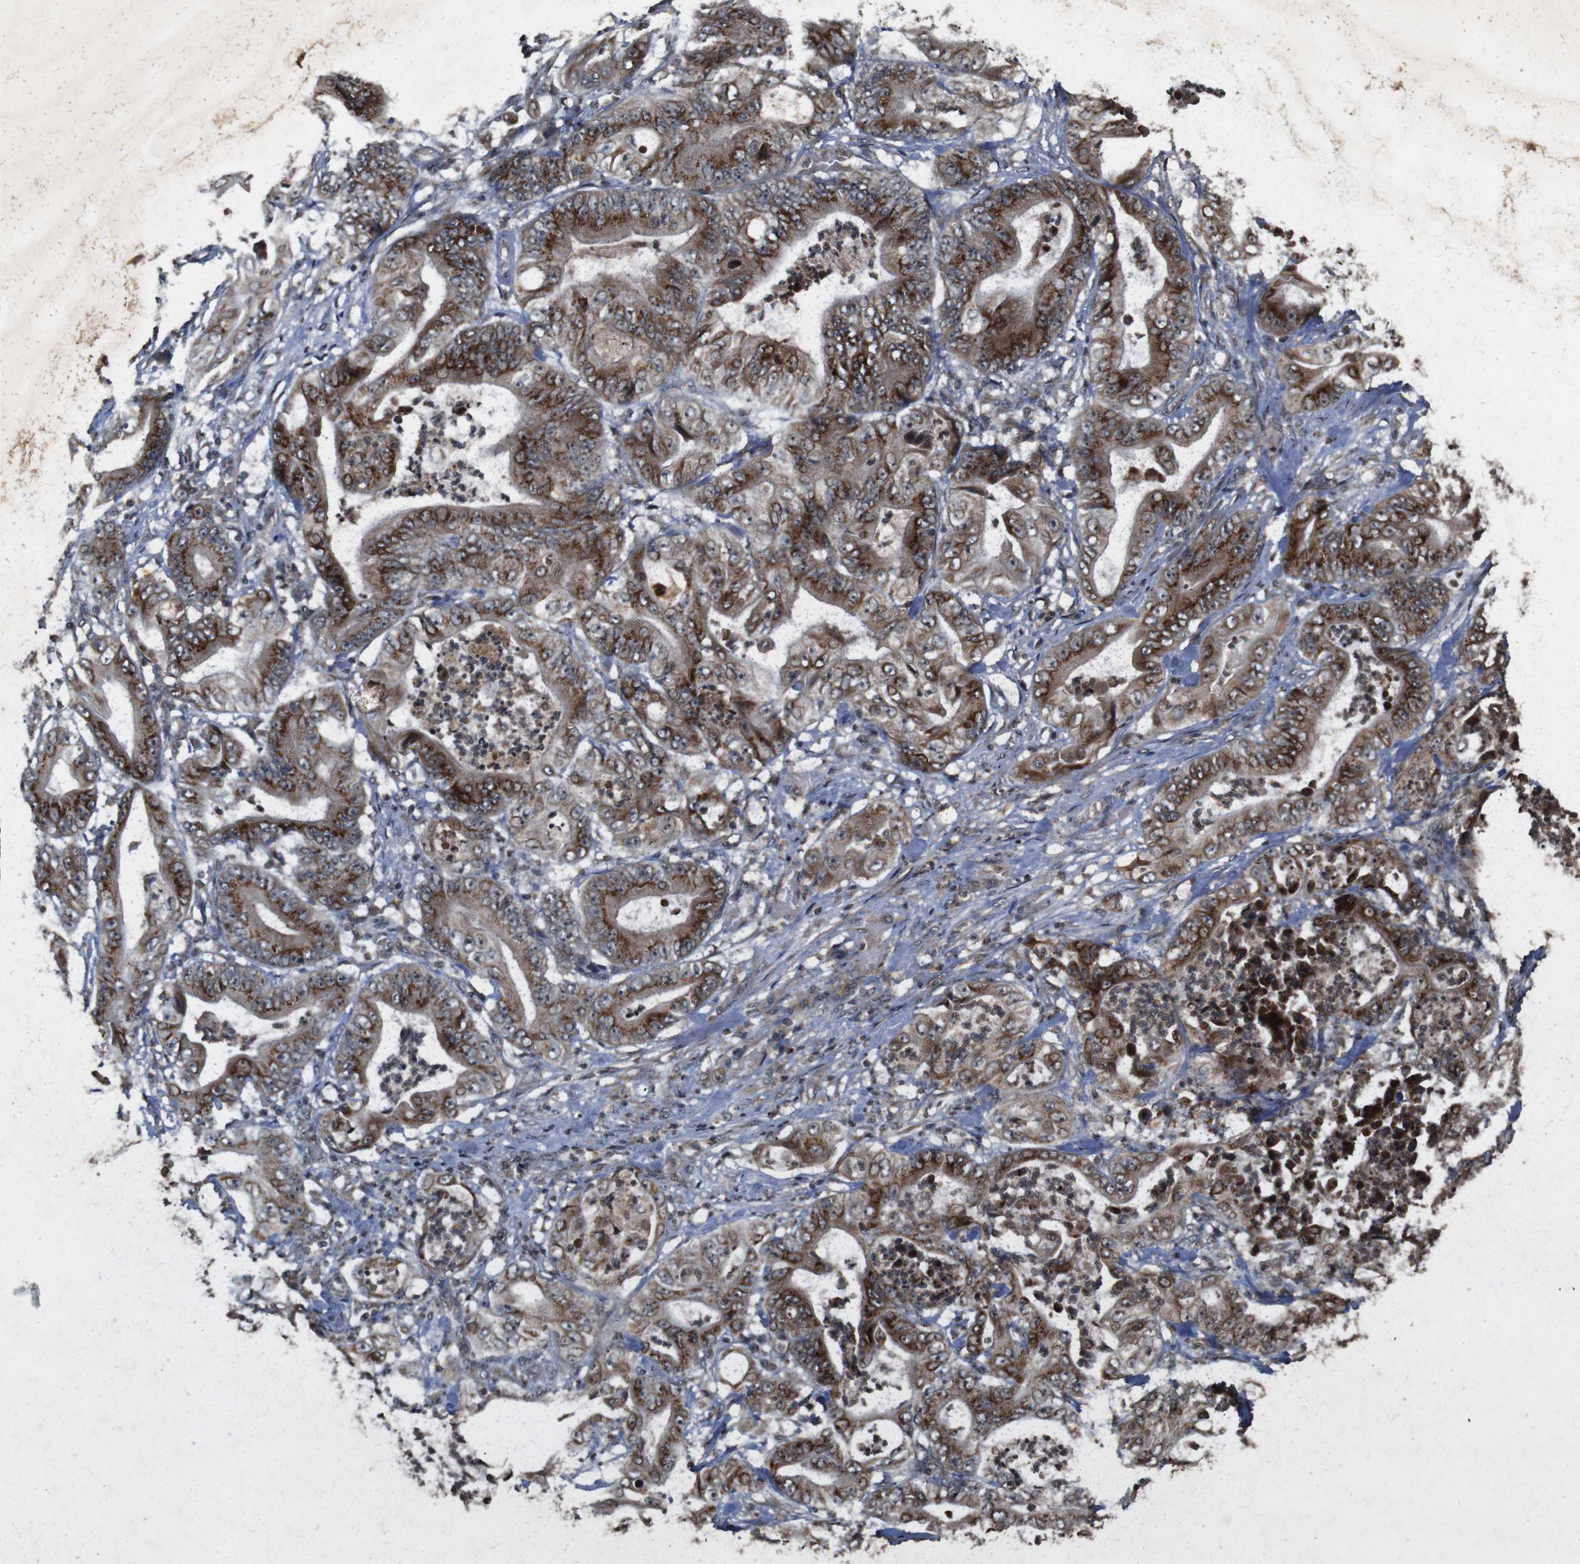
{"staining": {"intensity": "strong", "quantity": "25%-75%", "location": "cytoplasmic/membranous"}, "tissue": "stomach cancer", "cell_type": "Tumor cells", "image_type": "cancer", "snomed": [{"axis": "morphology", "description": "Adenocarcinoma, NOS"}, {"axis": "topography", "description": "Stomach"}], "caption": "Immunohistochemistry (IHC) staining of stomach adenocarcinoma, which exhibits high levels of strong cytoplasmic/membranous staining in about 25%-75% of tumor cells indicating strong cytoplasmic/membranous protein staining. The staining was performed using DAB (3,3'-diaminobenzidine) (brown) for protein detection and nuclei were counterstained in hematoxylin (blue).", "gene": "SORL1", "patient": {"sex": "female", "age": 73}}